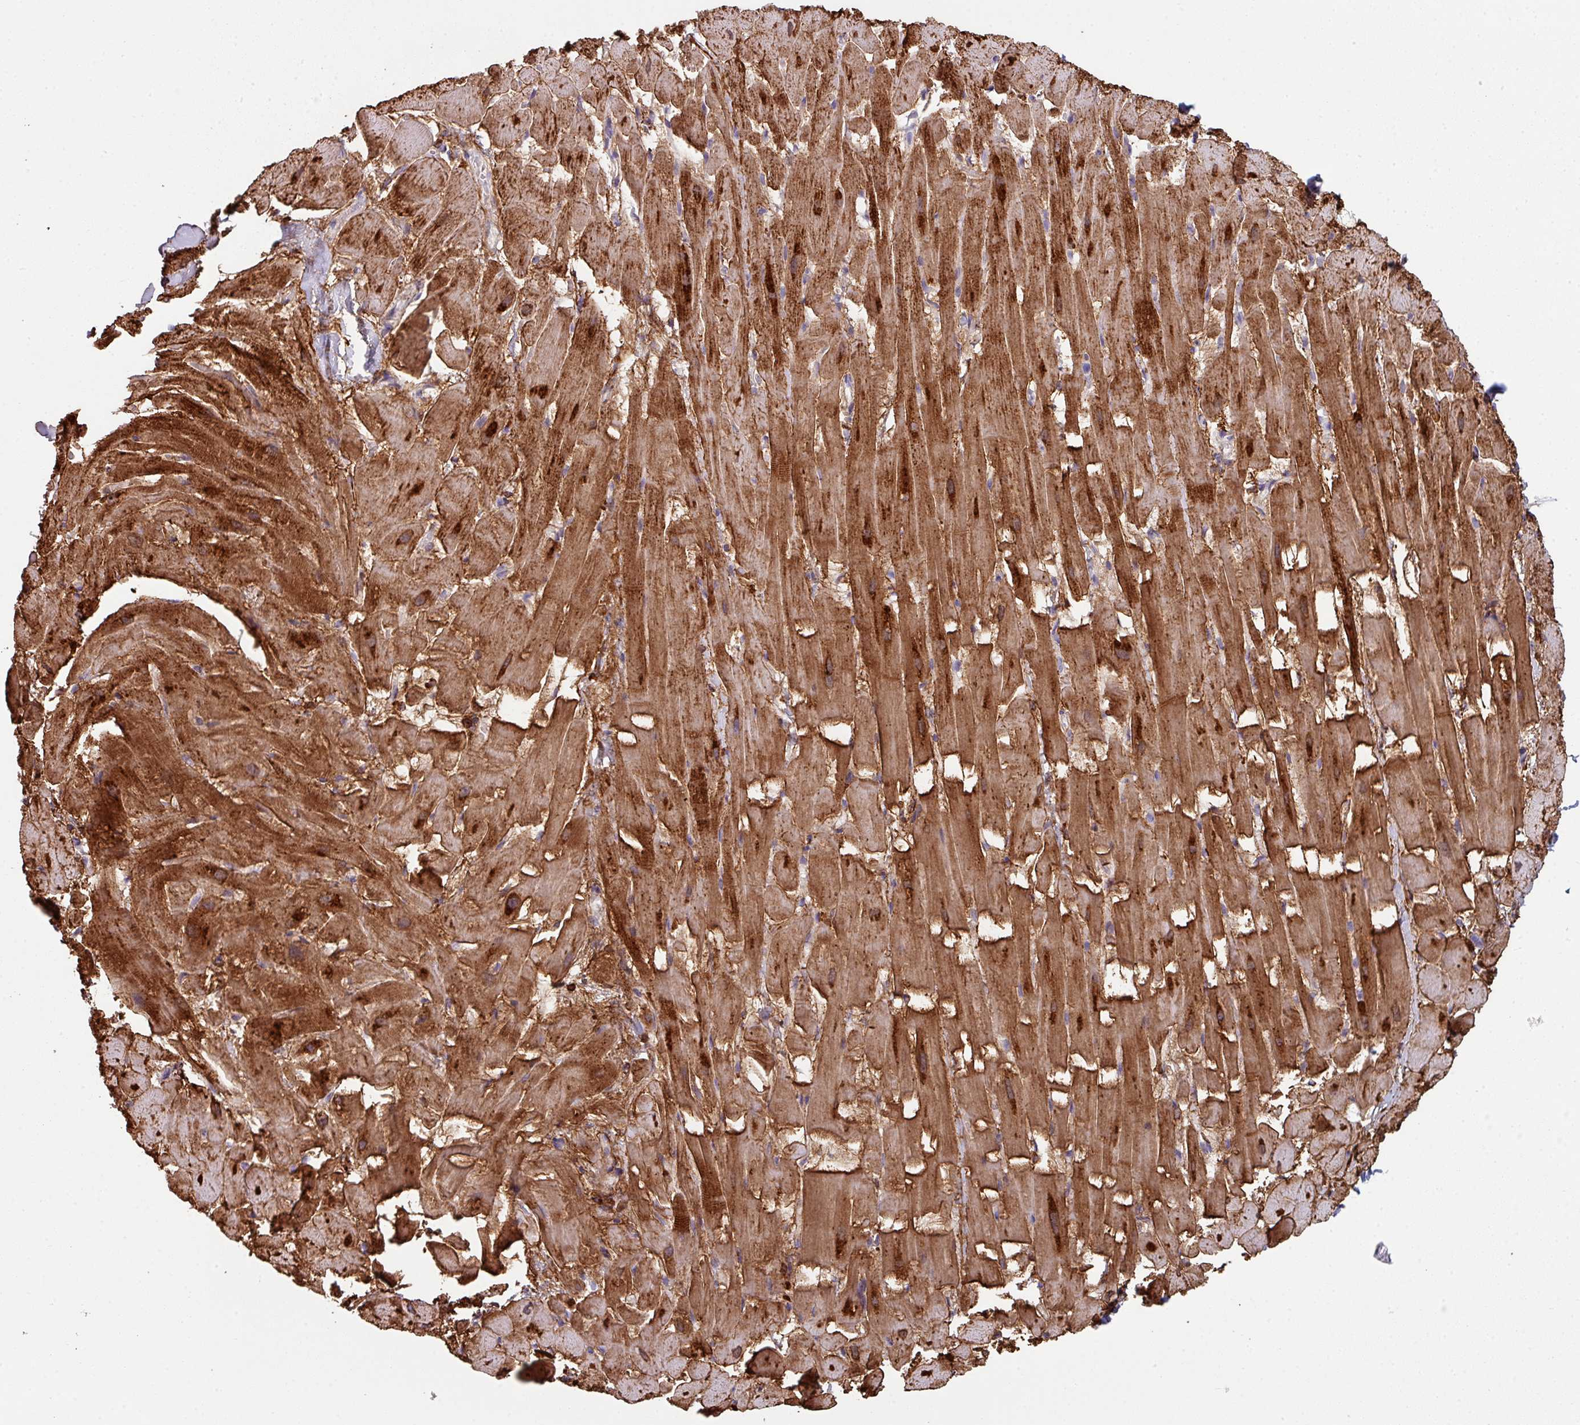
{"staining": {"intensity": "strong", "quantity": ">75%", "location": "cytoplasmic/membranous"}, "tissue": "heart muscle", "cell_type": "Cardiomyocytes", "image_type": "normal", "snomed": [{"axis": "morphology", "description": "Normal tissue, NOS"}, {"axis": "topography", "description": "Heart"}], "caption": "Benign heart muscle reveals strong cytoplasmic/membranous expression in approximately >75% of cardiomyocytes, visualized by immunohistochemistry.", "gene": "C2orf16", "patient": {"sex": "male", "age": 37}}